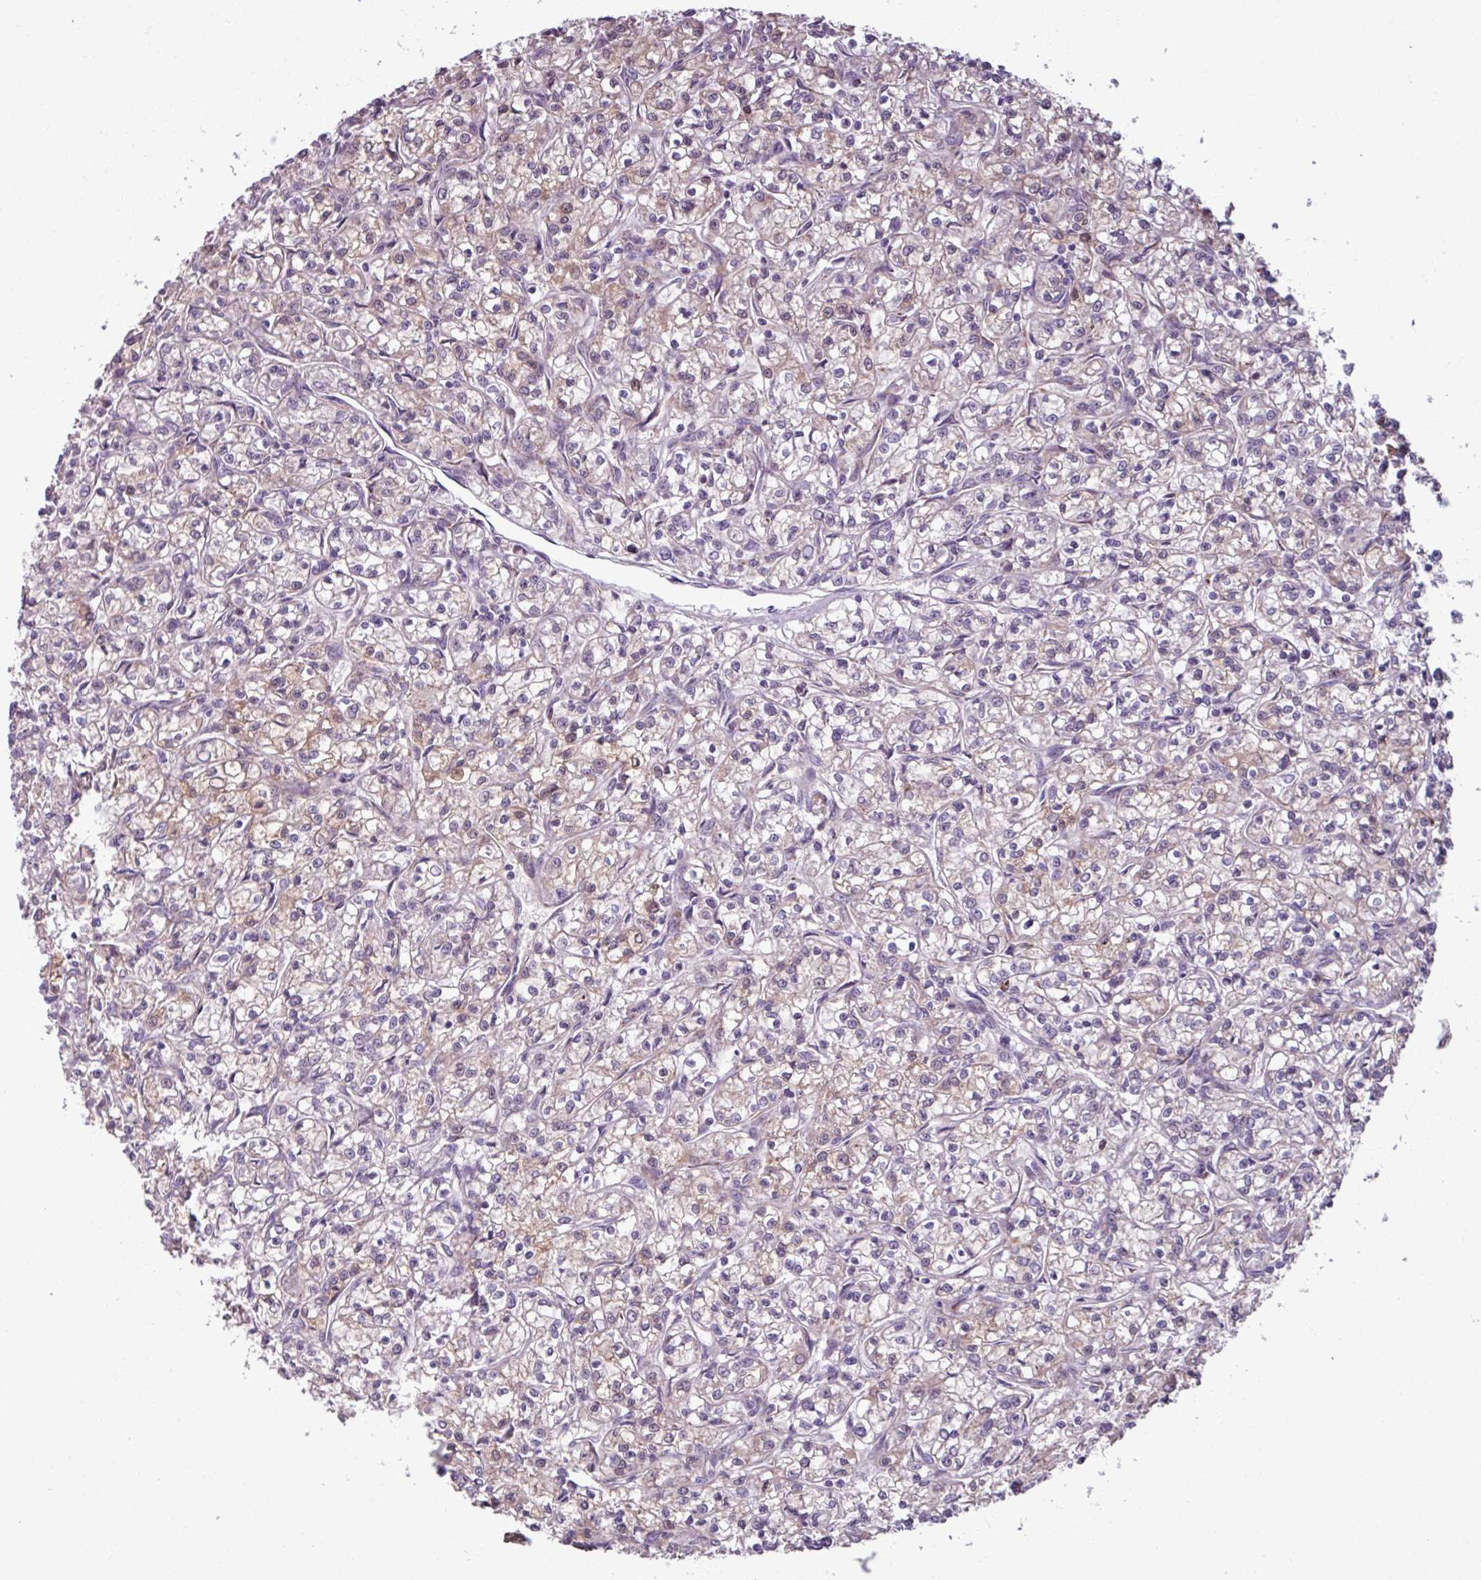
{"staining": {"intensity": "weak", "quantity": ">75%", "location": "cytoplasmic/membranous"}, "tissue": "renal cancer", "cell_type": "Tumor cells", "image_type": "cancer", "snomed": [{"axis": "morphology", "description": "Adenocarcinoma, NOS"}, {"axis": "topography", "description": "Kidney"}], "caption": "About >75% of tumor cells in renal cancer demonstrate weak cytoplasmic/membranous protein positivity as visualized by brown immunohistochemical staining.", "gene": "PNMA6A", "patient": {"sex": "female", "age": 59}}